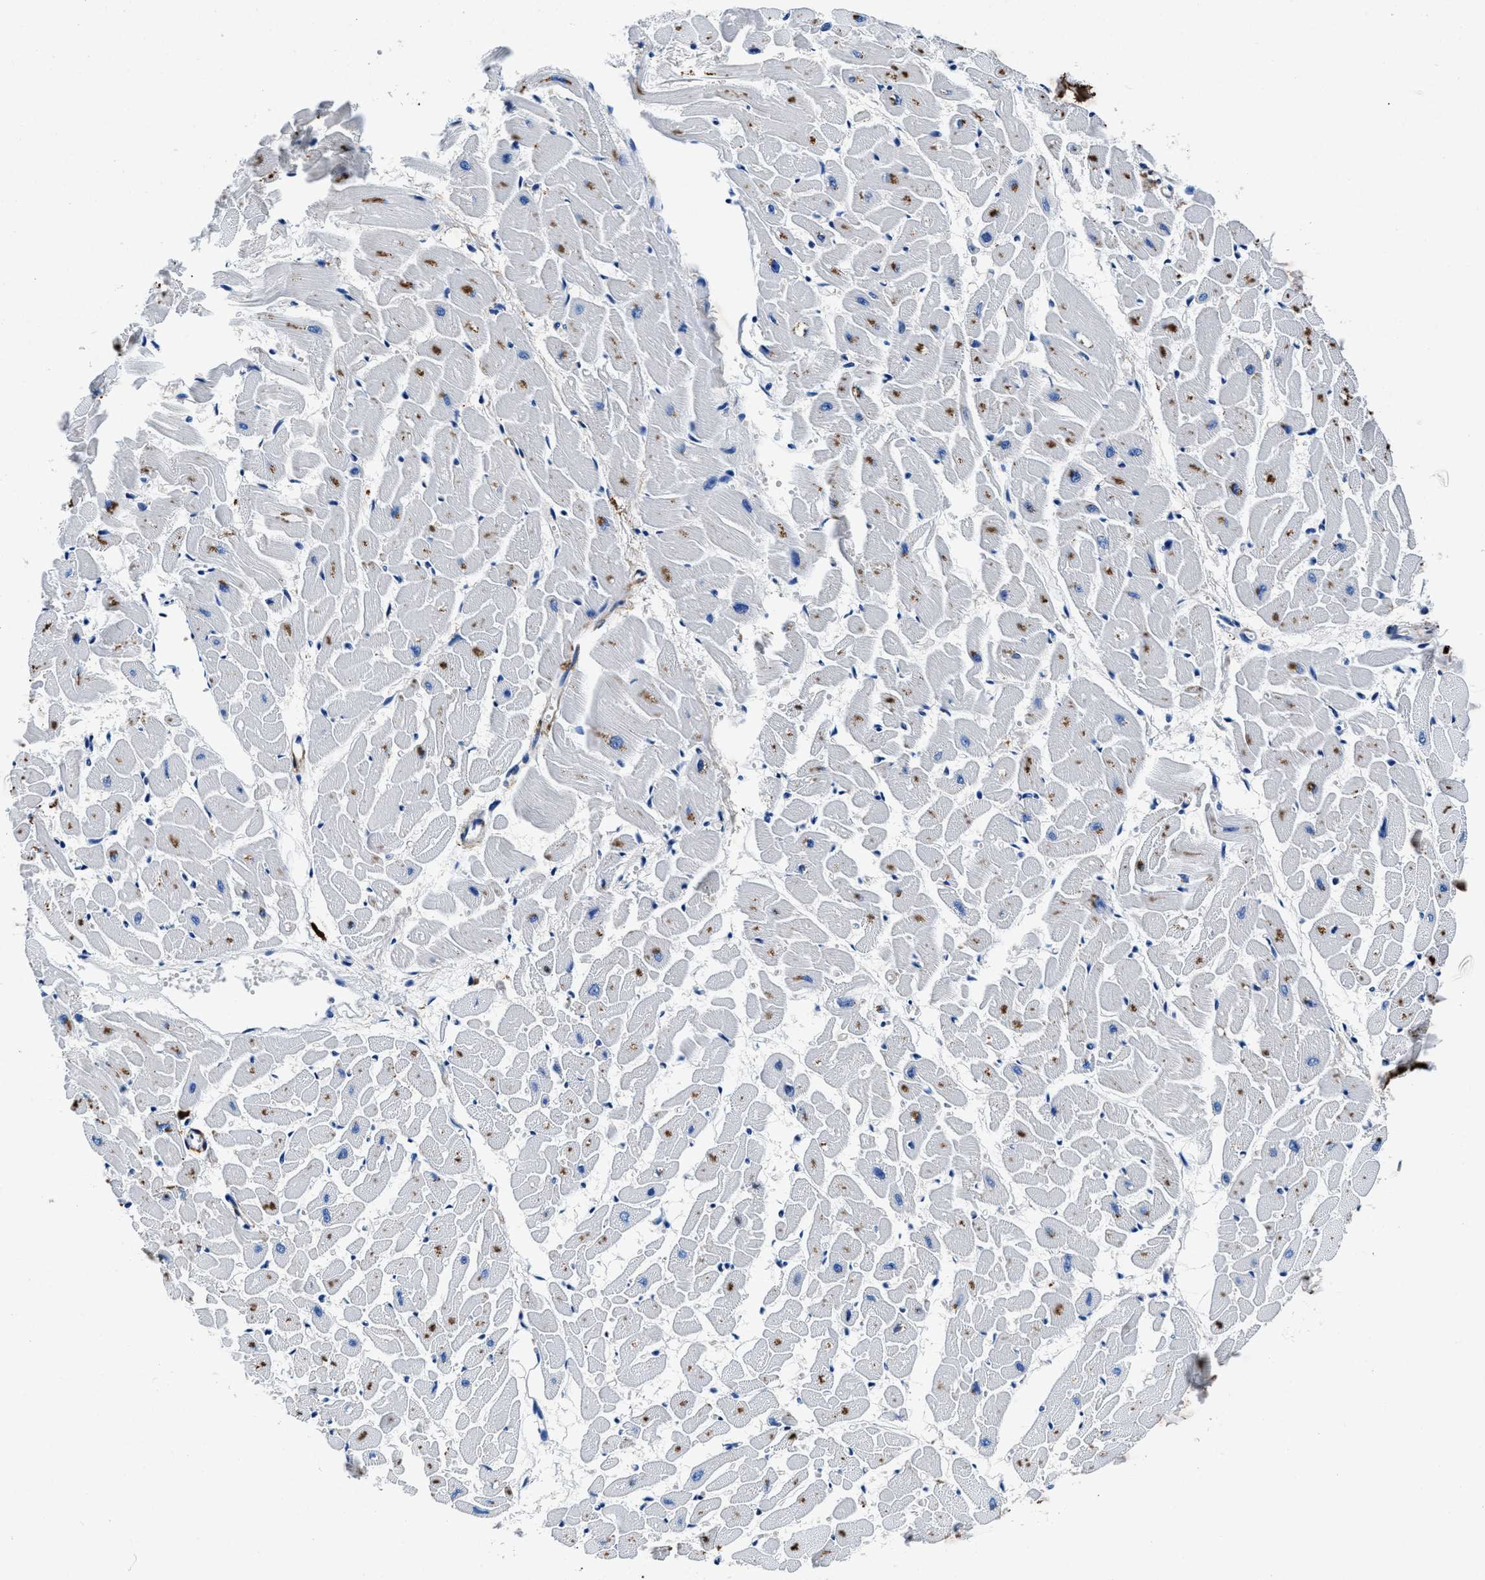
{"staining": {"intensity": "moderate", "quantity": "25%-75%", "location": "cytoplasmic/membranous"}, "tissue": "heart muscle", "cell_type": "Cardiomyocytes", "image_type": "normal", "snomed": [{"axis": "morphology", "description": "Normal tissue, NOS"}, {"axis": "topography", "description": "Heart"}], "caption": "Immunohistochemistry (DAB) staining of normal heart muscle displays moderate cytoplasmic/membranous protein positivity in about 25%-75% of cardiomyocytes.", "gene": "TEX261", "patient": {"sex": "female", "age": 19}}